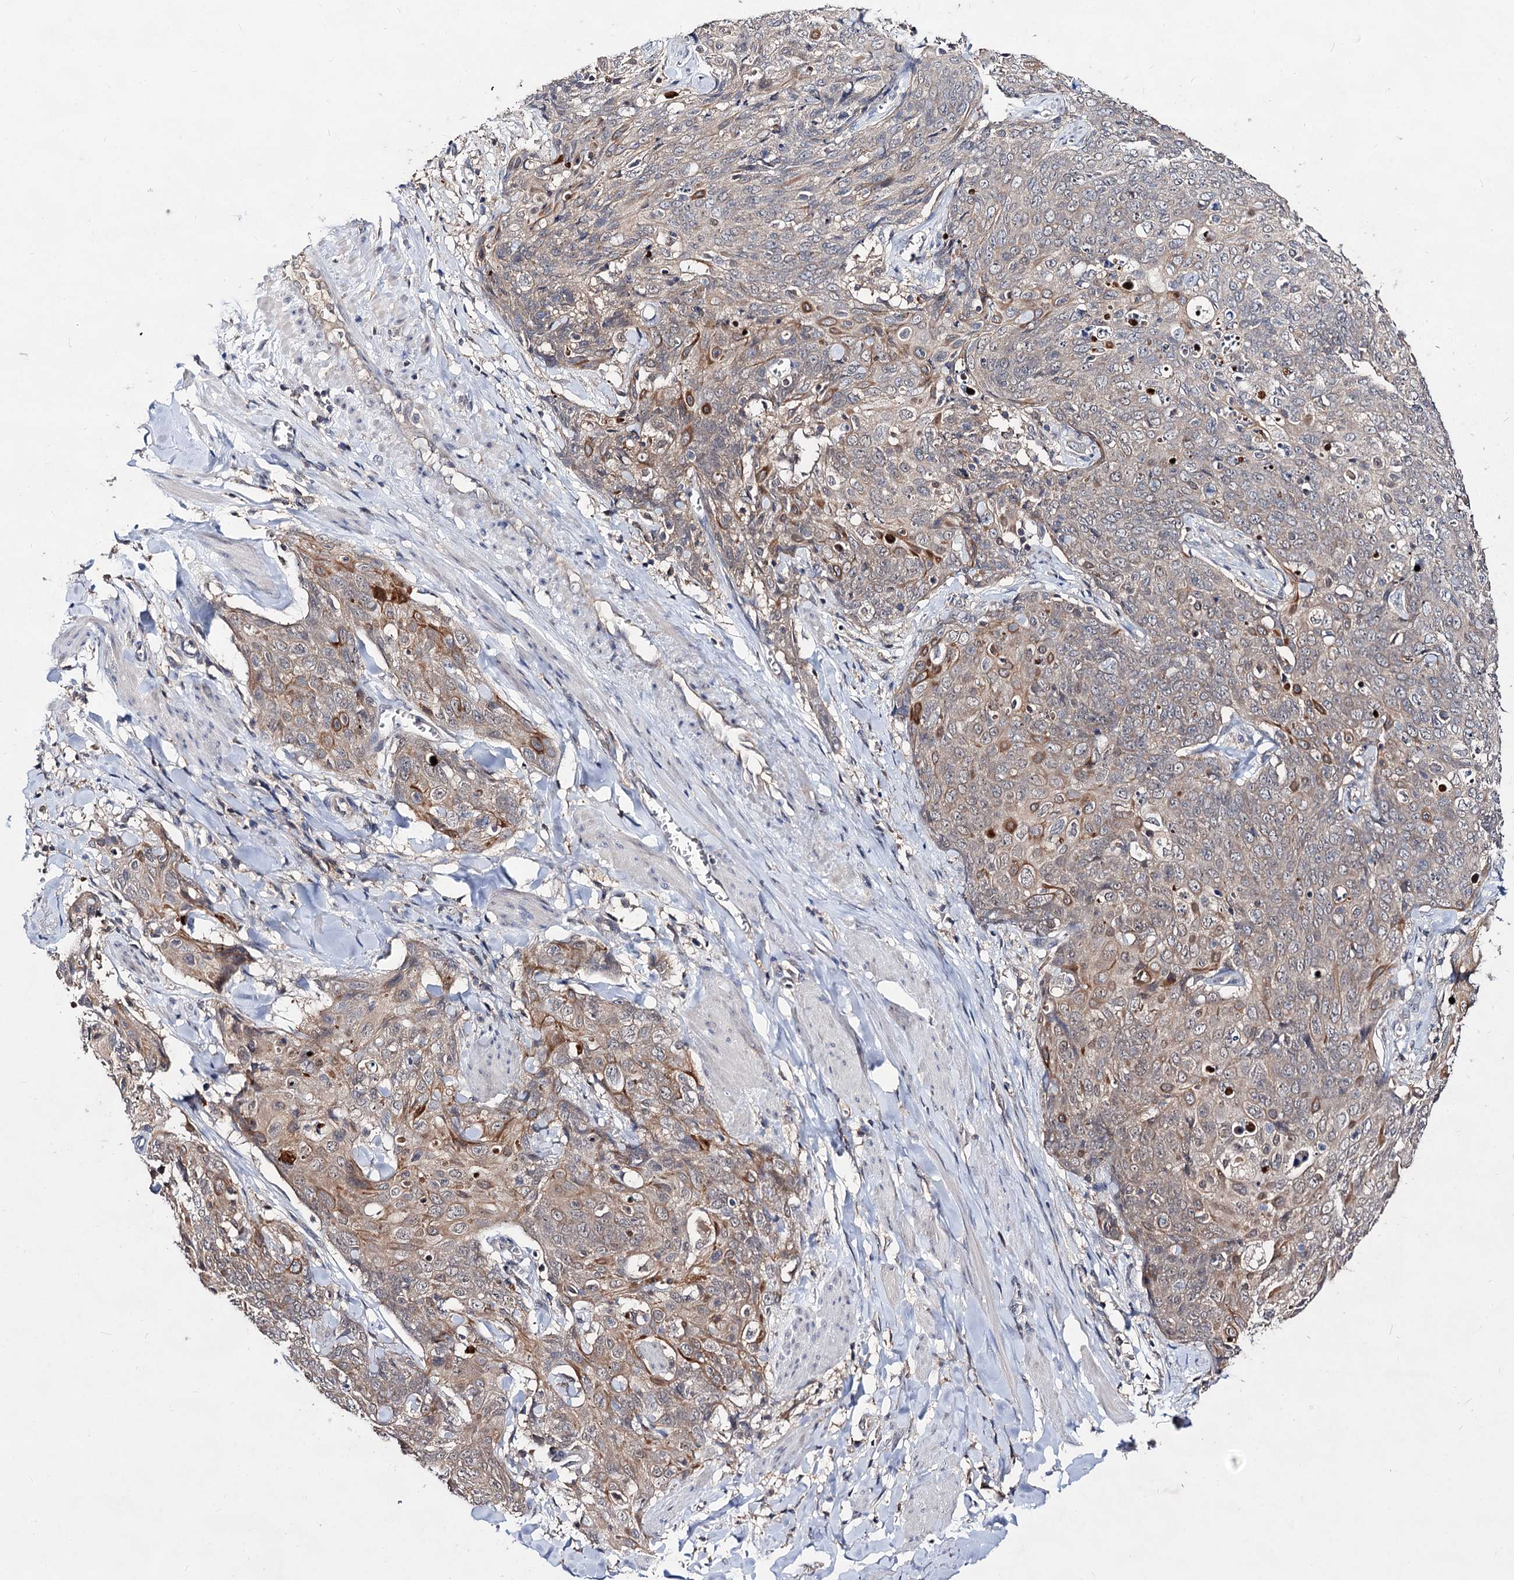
{"staining": {"intensity": "weak", "quantity": "<25%", "location": "cytoplasmic/membranous"}, "tissue": "skin cancer", "cell_type": "Tumor cells", "image_type": "cancer", "snomed": [{"axis": "morphology", "description": "Squamous cell carcinoma, NOS"}, {"axis": "topography", "description": "Skin"}, {"axis": "topography", "description": "Vulva"}], "caption": "High magnification brightfield microscopy of skin cancer stained with DAB (3,3'-diaminobenzidine) (brown) and counterstained with hematoxylin (blue): tumor cells show no significant positivity.", "gene": "ACTR6", "patient": {"sex": "female", "age": 85}}